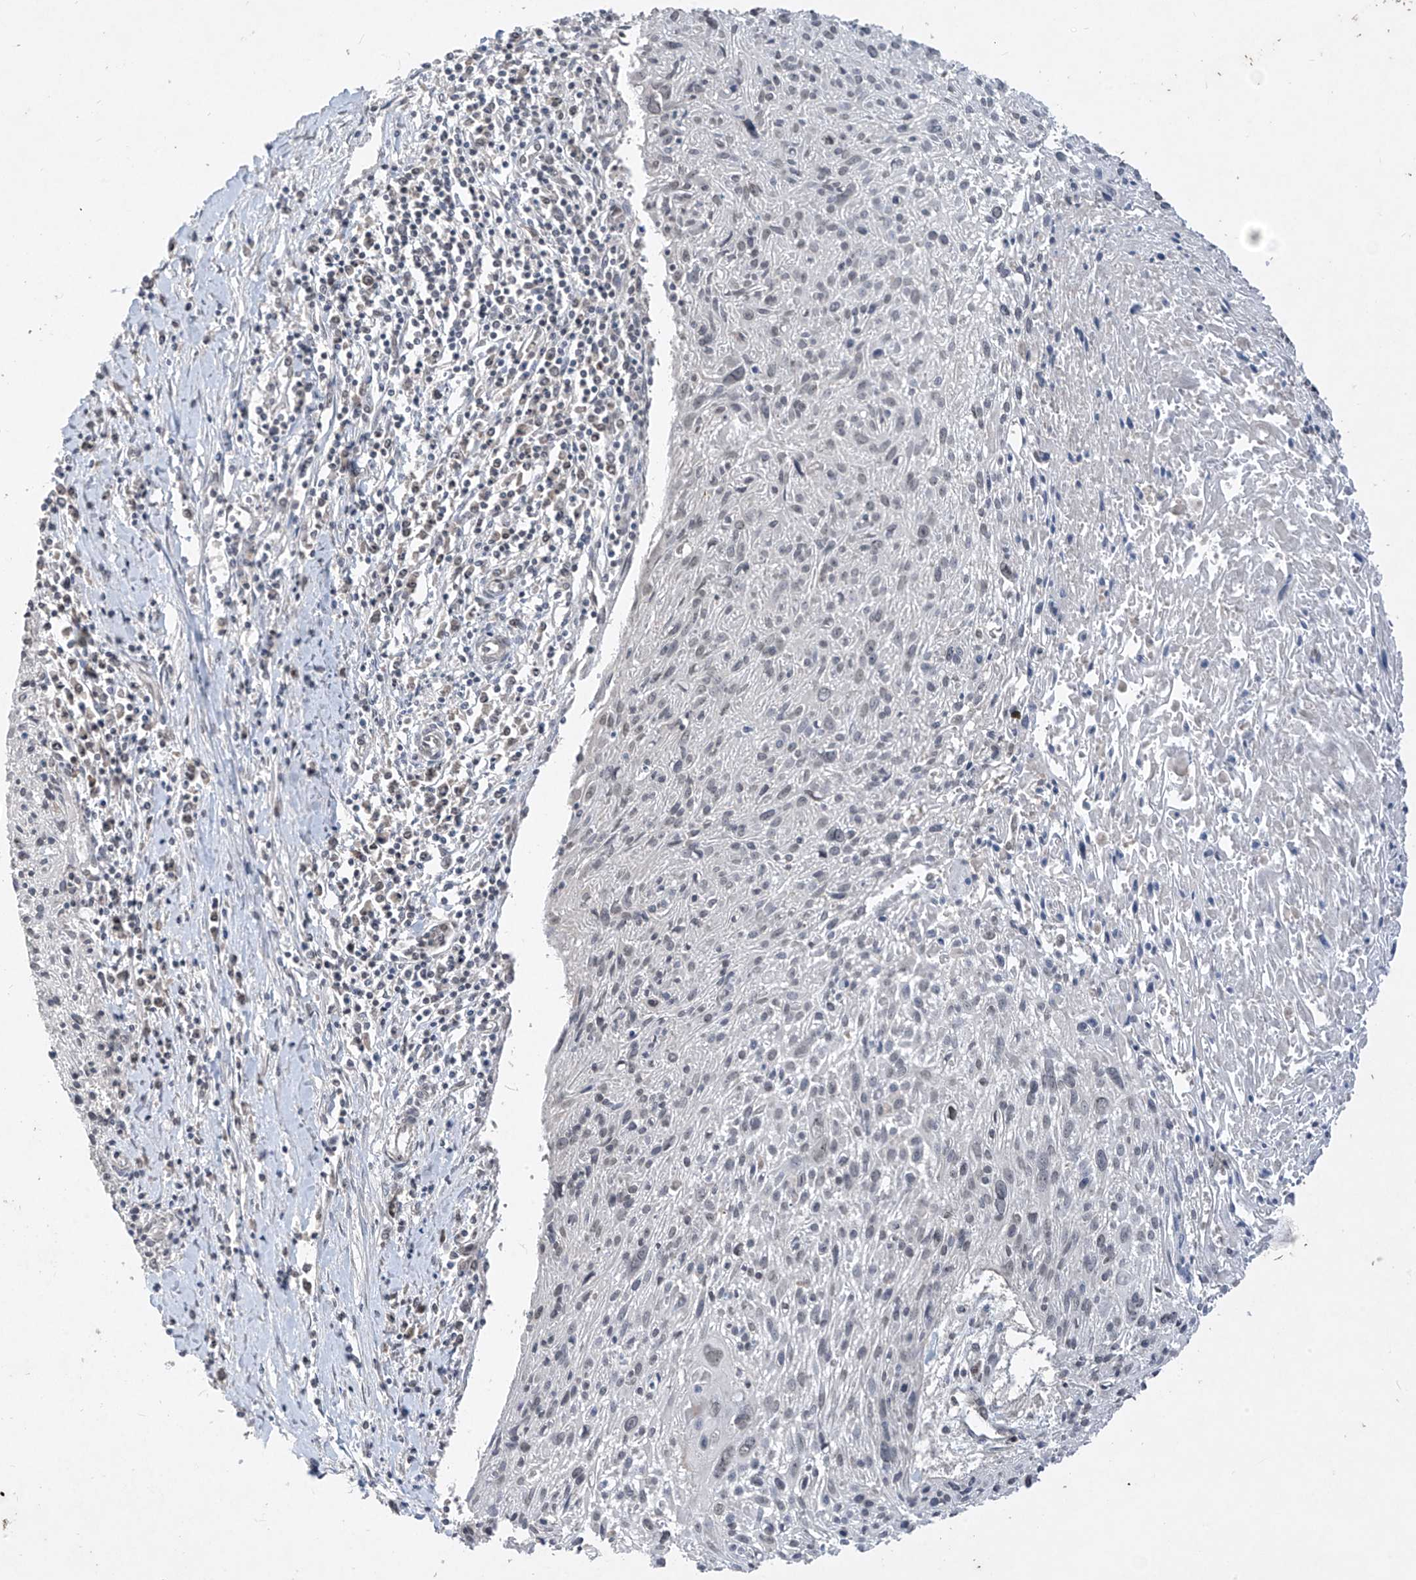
{"staining": {"intensity": "negative", "quantity": "none", "location": "none"}, "tissue": "cervical cancer", "cell_type": "Tumor cells", "image_type": "cancer", "snomed": [{"axis": "morphology", "description": "Squamous cell carcinoma, NOS"}, {"axis": "topography", "description": "Cervix"}], "caption": "This image is of cervical squamous cell carcinoma stained with immunohistochemistry to label a protein in brown with the nuclei are counter-stained blue. There is no expression in tumor cells. (DAB immunohistochemistry with hematoxylin counter stain).", "gene": "RPL34", "patient": {"sex": "female", "age": 51}}